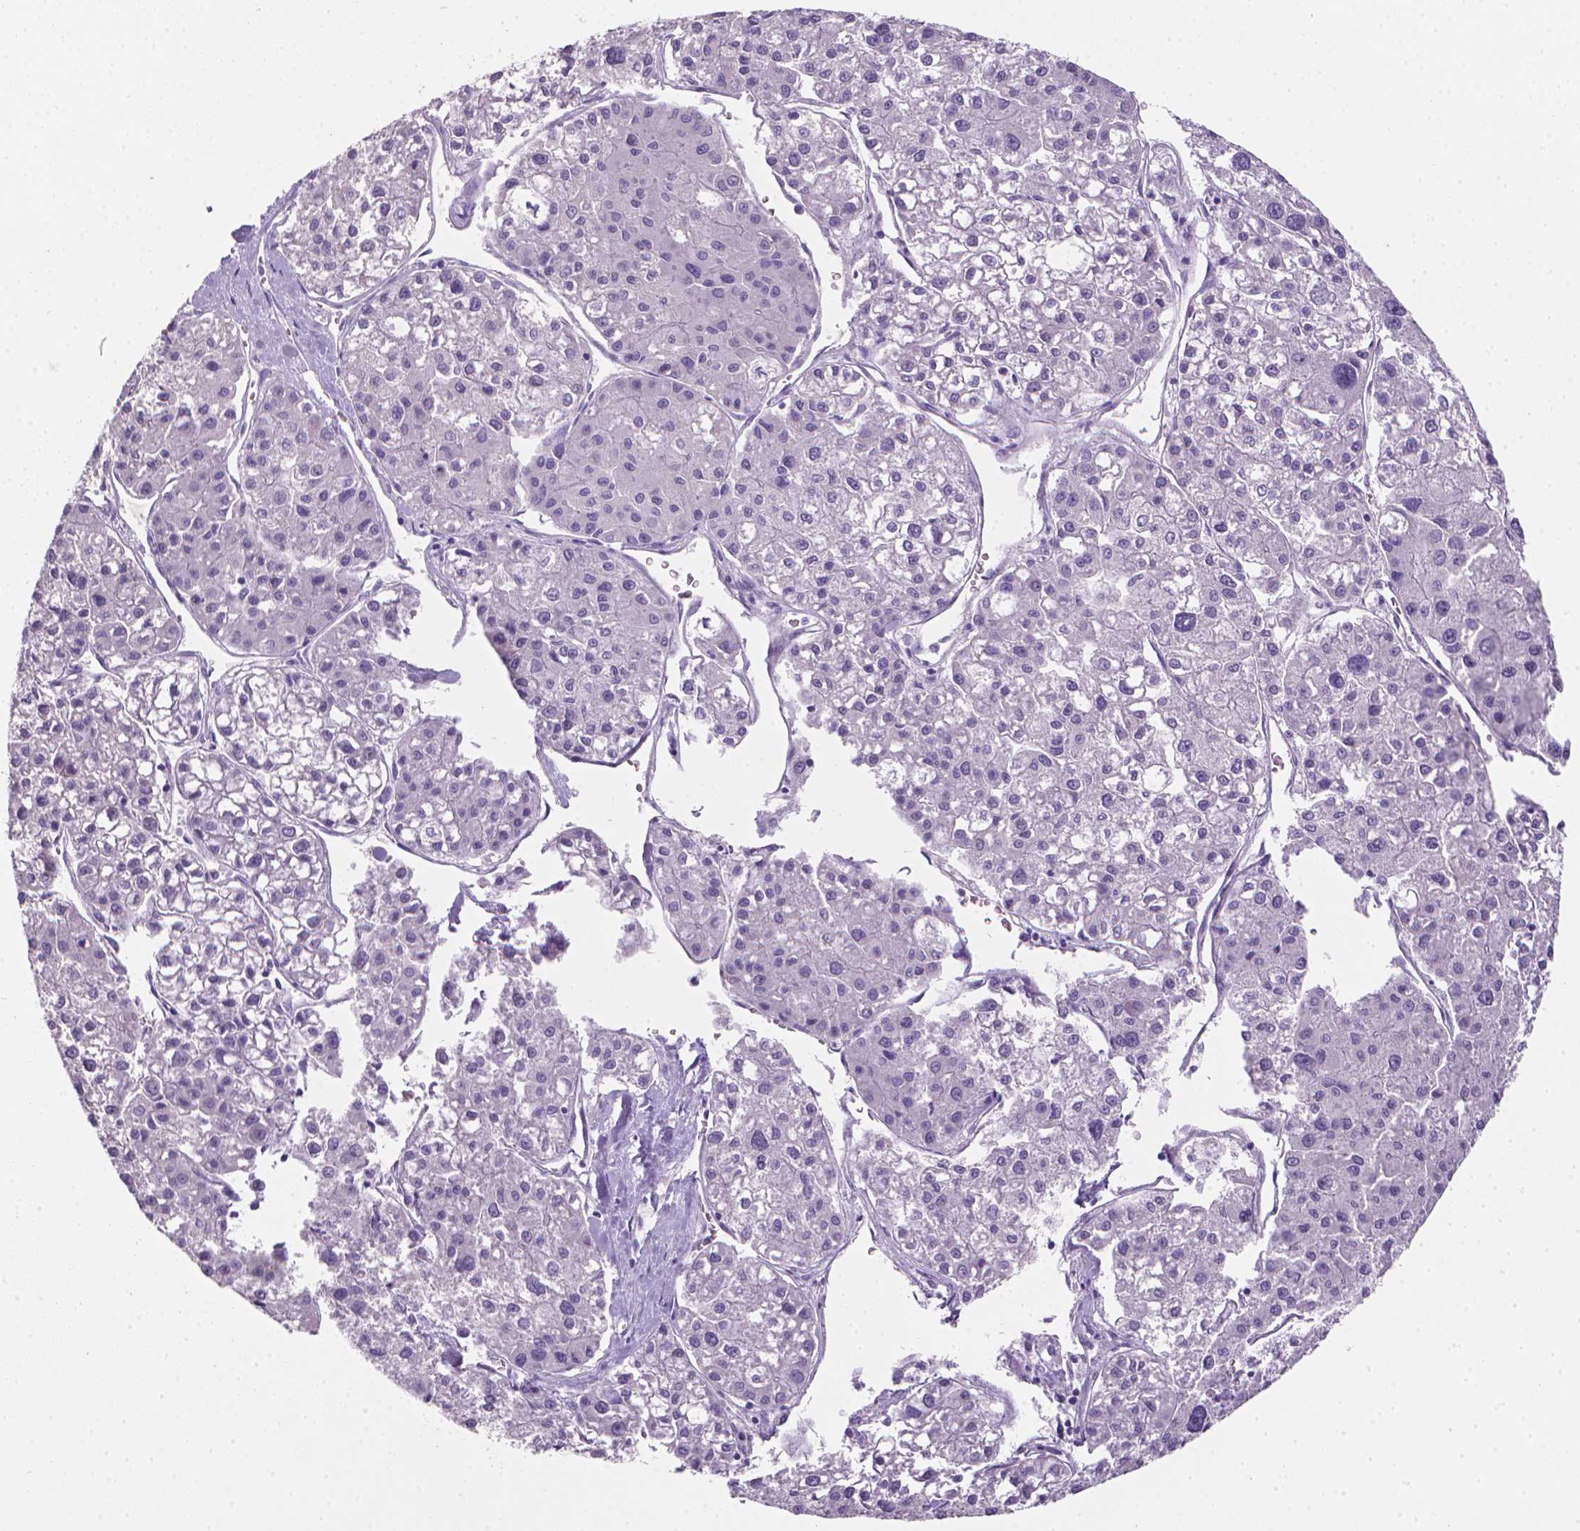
{"staining": {"intensity": "negative", "quantity": "none", "location": "none"}, "tissue": "liver cancer", "cell_type": "Tumor cells", "image_type": "cancer", "snomed": [{"axis": "morphology", "description": "Carcinoma, Hepatocellular, NOS"}, {"axis": "topography", "description": "Liver"}], "caption": "Tumor cells show no significant protein staining in liver cancer (hepatocellular carcinoma). Nuclei are stained in blue.", "gene": "XPNPEP2", "patient": {"sex": "male", "age": 73}}